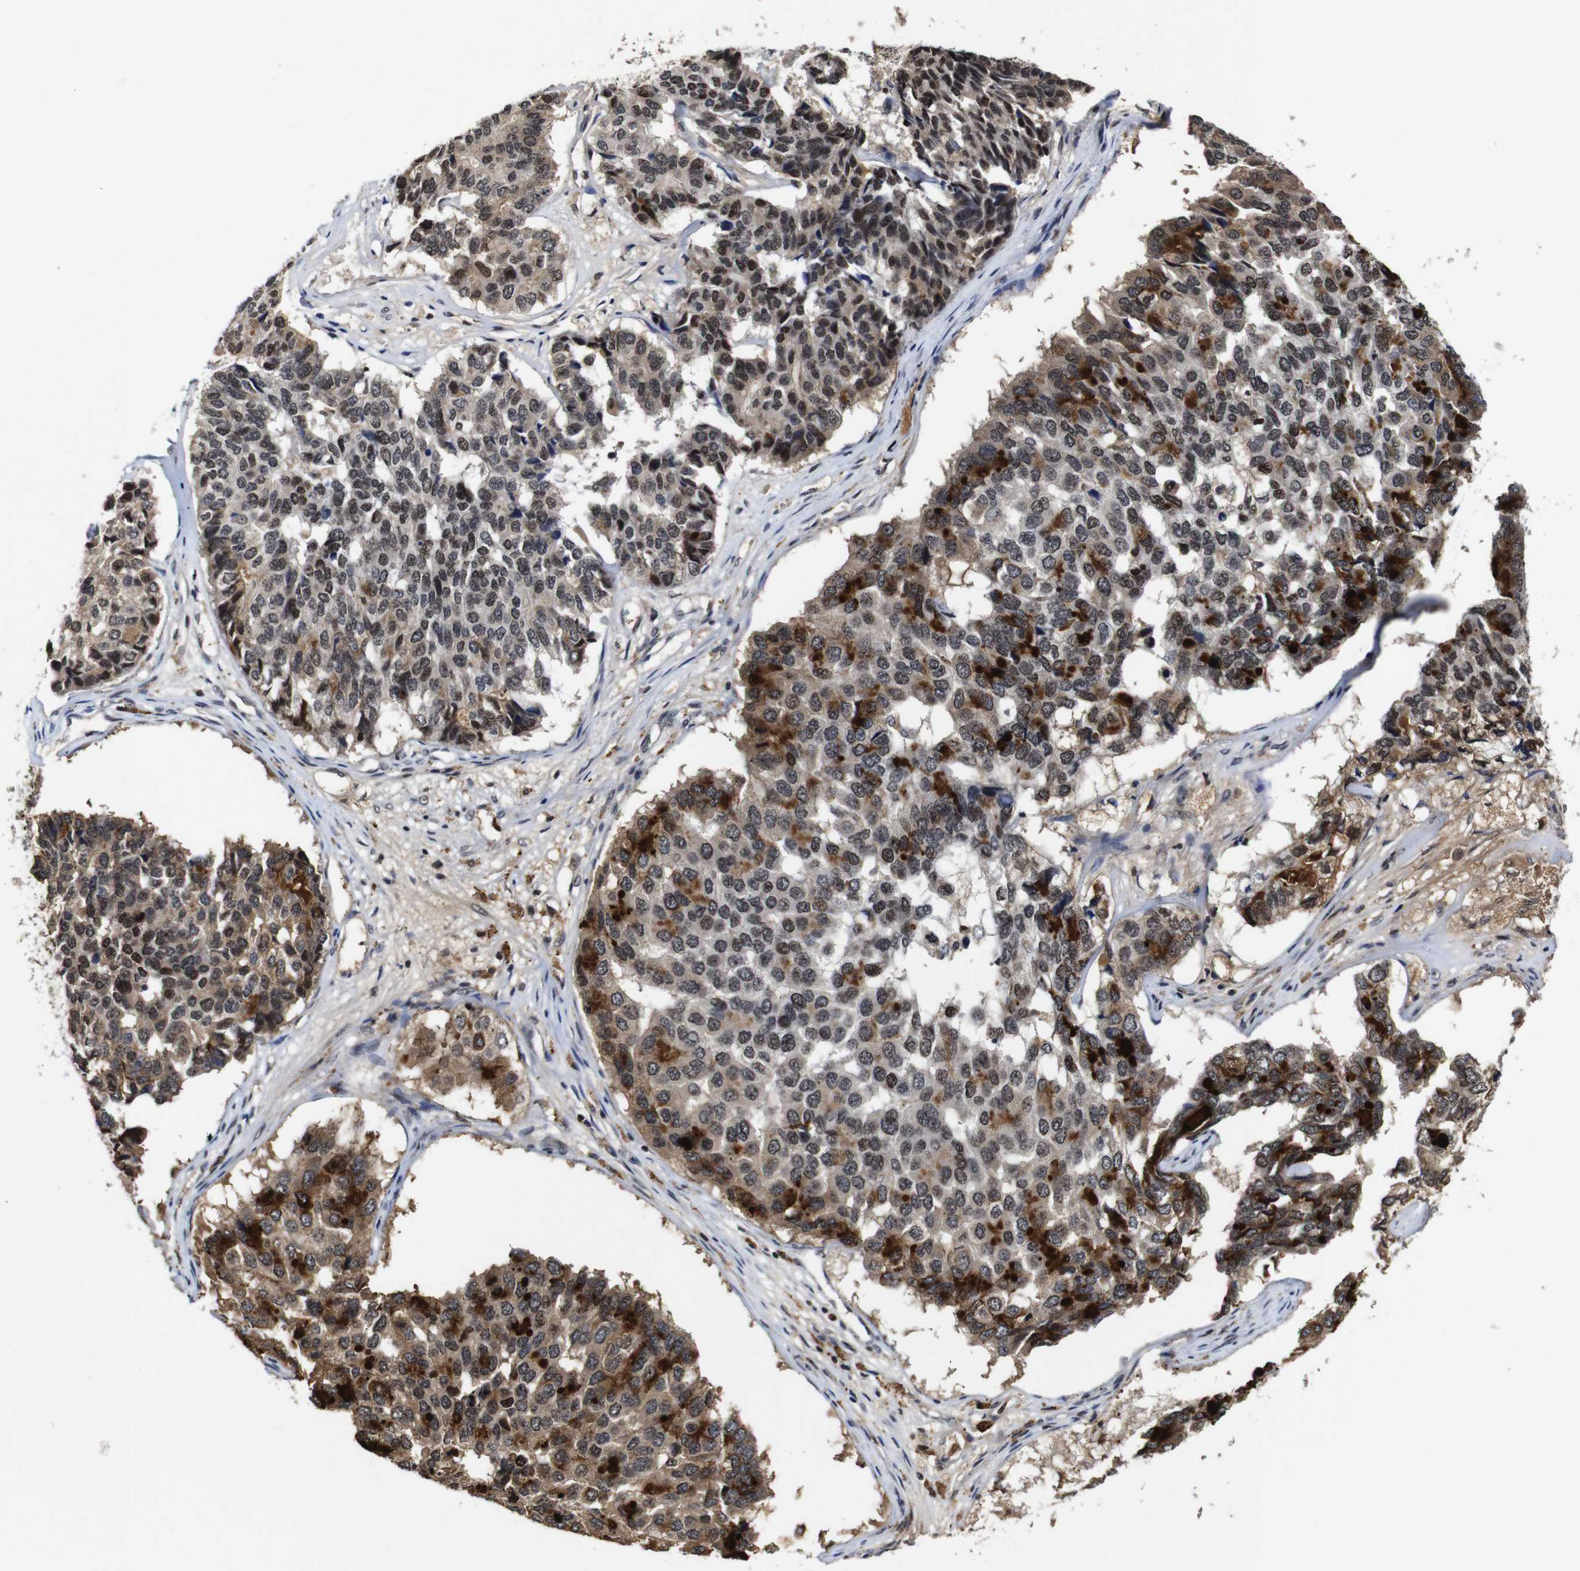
{"staining": {"intensity": "strong", "quantity": "<25%", "location": "cytoplasmic/membranous,nuclear"}, "tissue": "pancreatic cancer", "cell_type": "Tumor cells", "image_type": "cancer", "snomed": [{"axis": "morphology", "description": "Adenocarcinoma, NOS"}, {"axis": "topography", "description": "Pancreas"}], "caption": "Protein expression analysis of human adenocarcinoma (pancreatic) reveals strong cytoplasmic/membranous and nuclear expression in about <25% of tumor cells.", "gene": "MYC", "patient": {"sex": "male", "age": 50}}